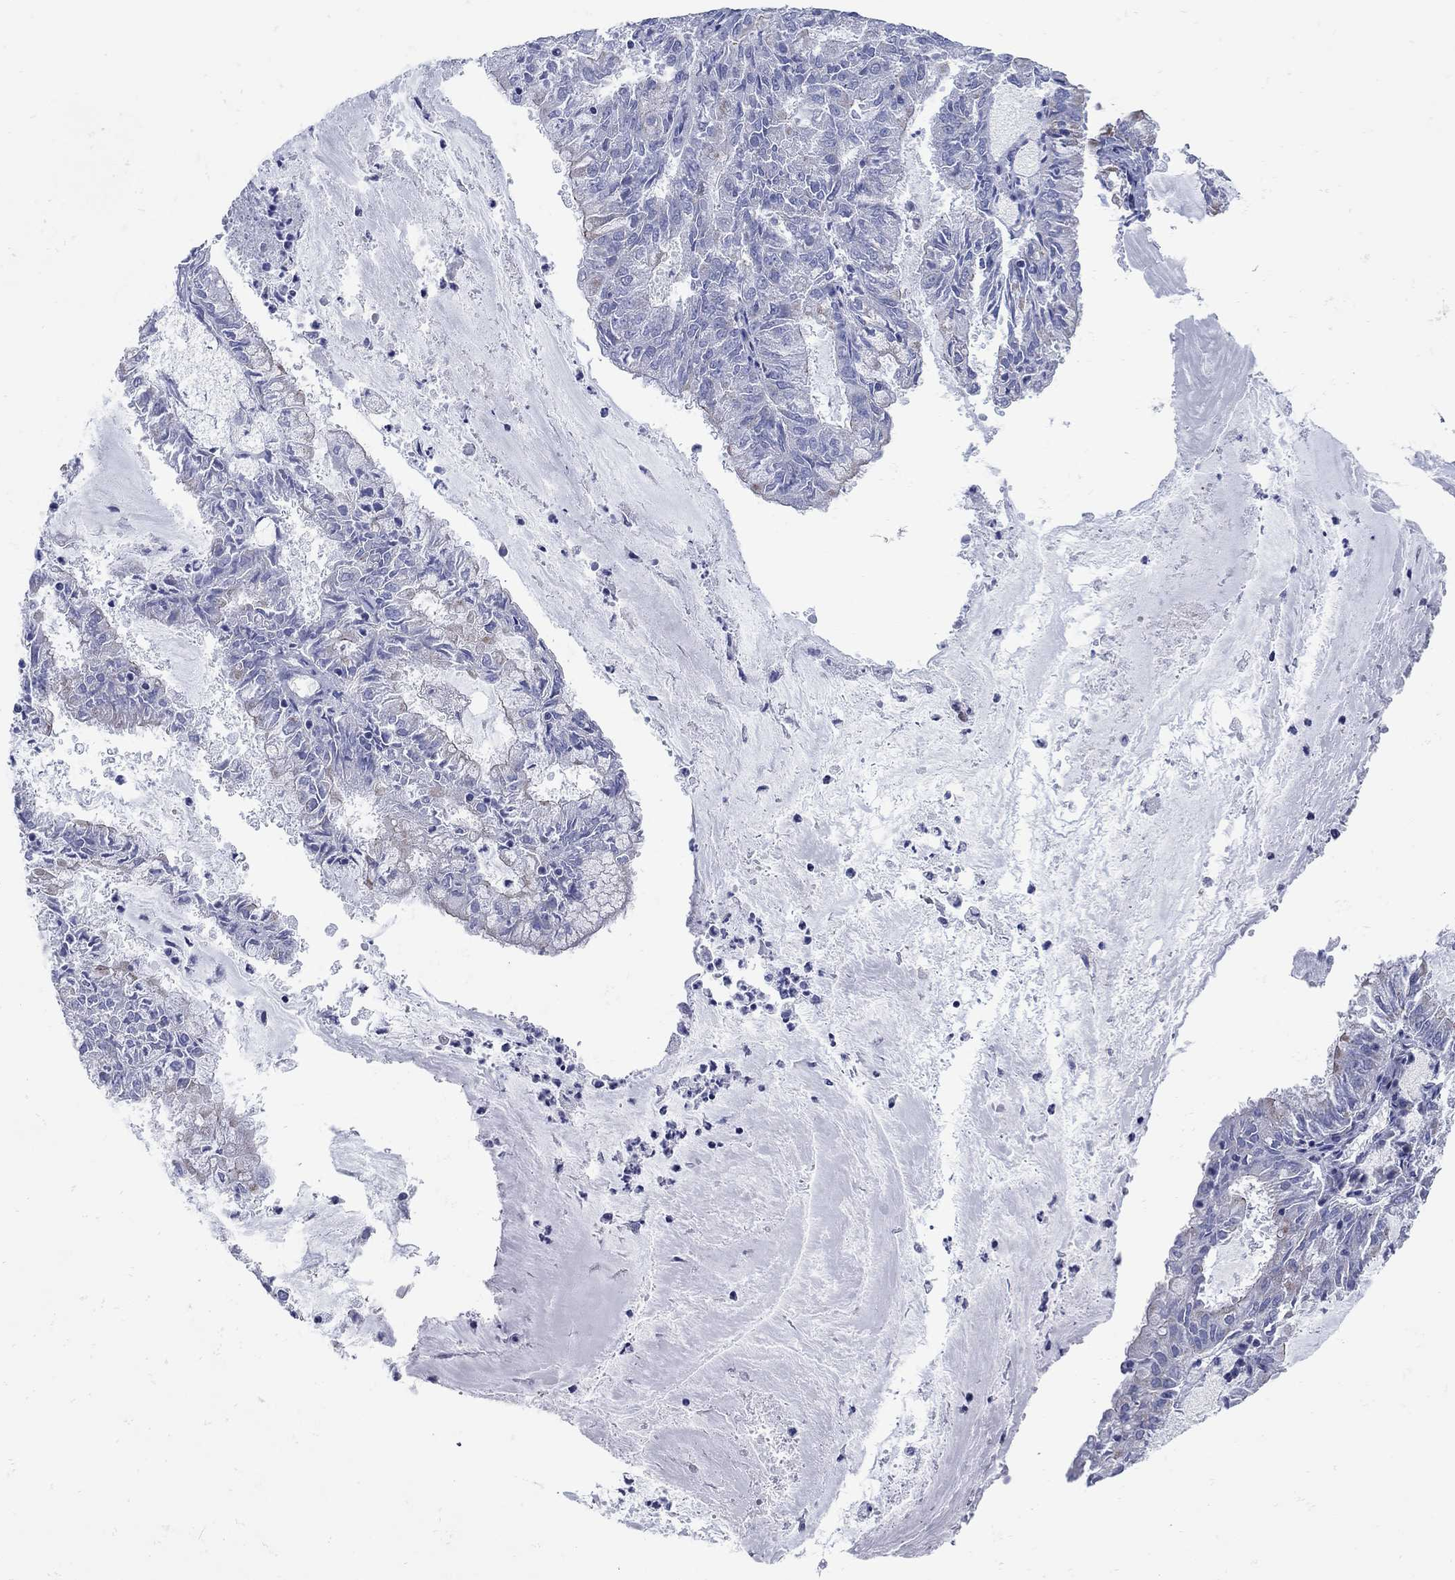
{"staining": {"intensity": "negative", "quantity": "none", "location": "none"}, "tissue": "endometrial cancer", "cell_type": "Tumor cells", "image_type": "cancer", "snomed": [{"axis": "morphology", "description": "Adenocarcinoma, NOS"}, {"axis": "topography", "description": "Endometrium"}], "caption": "There is no significant positivity in tumor cells of endometrial adenocarcinoma.", "gene": "PDZD3", "patient": {"sex": "female", "age": 57}}